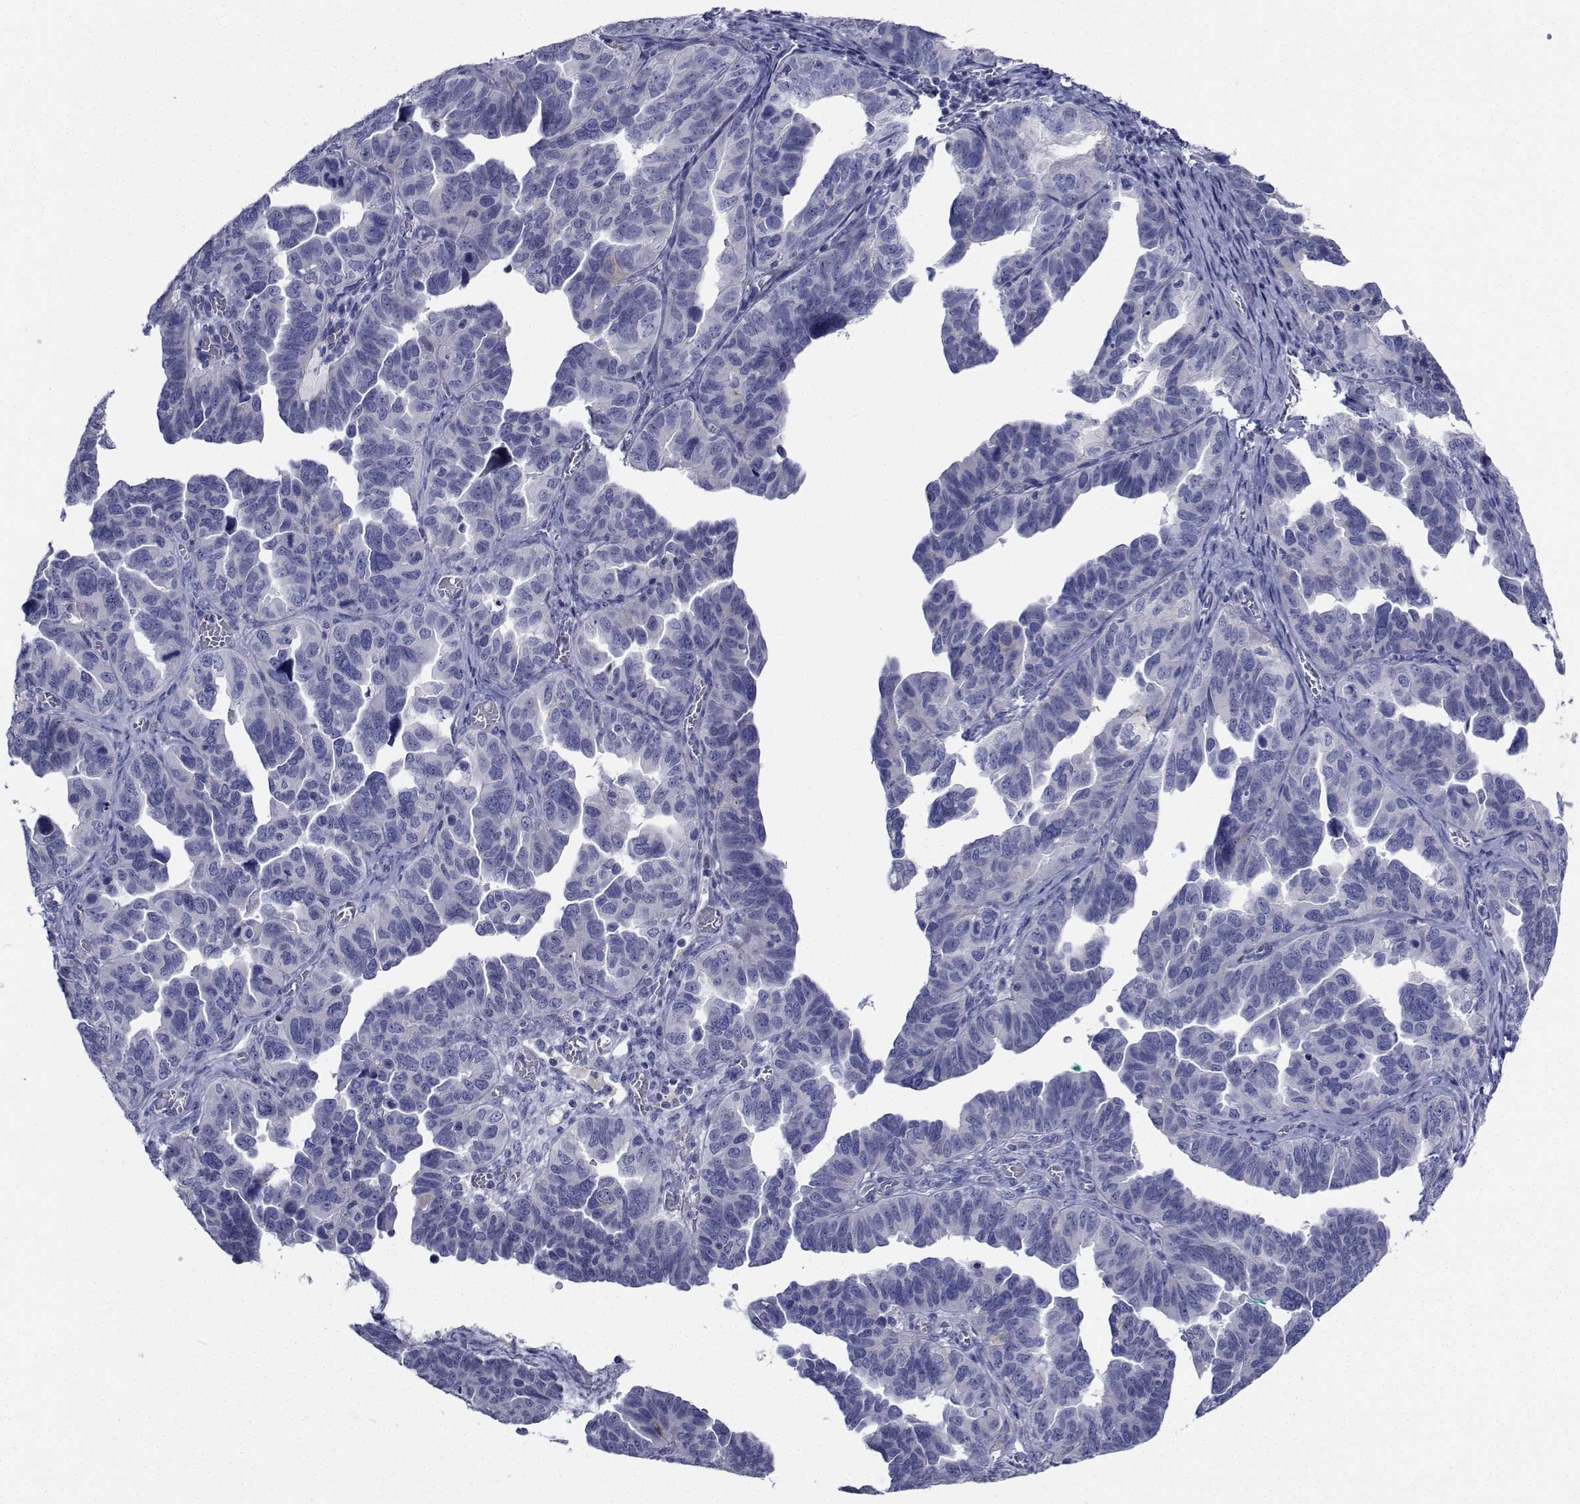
{"staining": {"intensity": "negative", "quantity": "none", "location": "none"}, "tissue": "ovarian cancer", "cell_type": "Tumor cells", "image_type": "cancer", "snomed": [{"axis": "morphology", "description": "Cystadenocarcinoma, serous, NOS"}, {"axis": "topography", "description": "Ovary"}], "caption": "High power microscopy image of an immunohistochemistry (IHC) photomicrograph of ovarian cancer (serous cystadenocarcinoma), revealing no significant expression in tumor cells.", "gene": "CDHR3", "patient": {"sex": "female", "age": 64}}